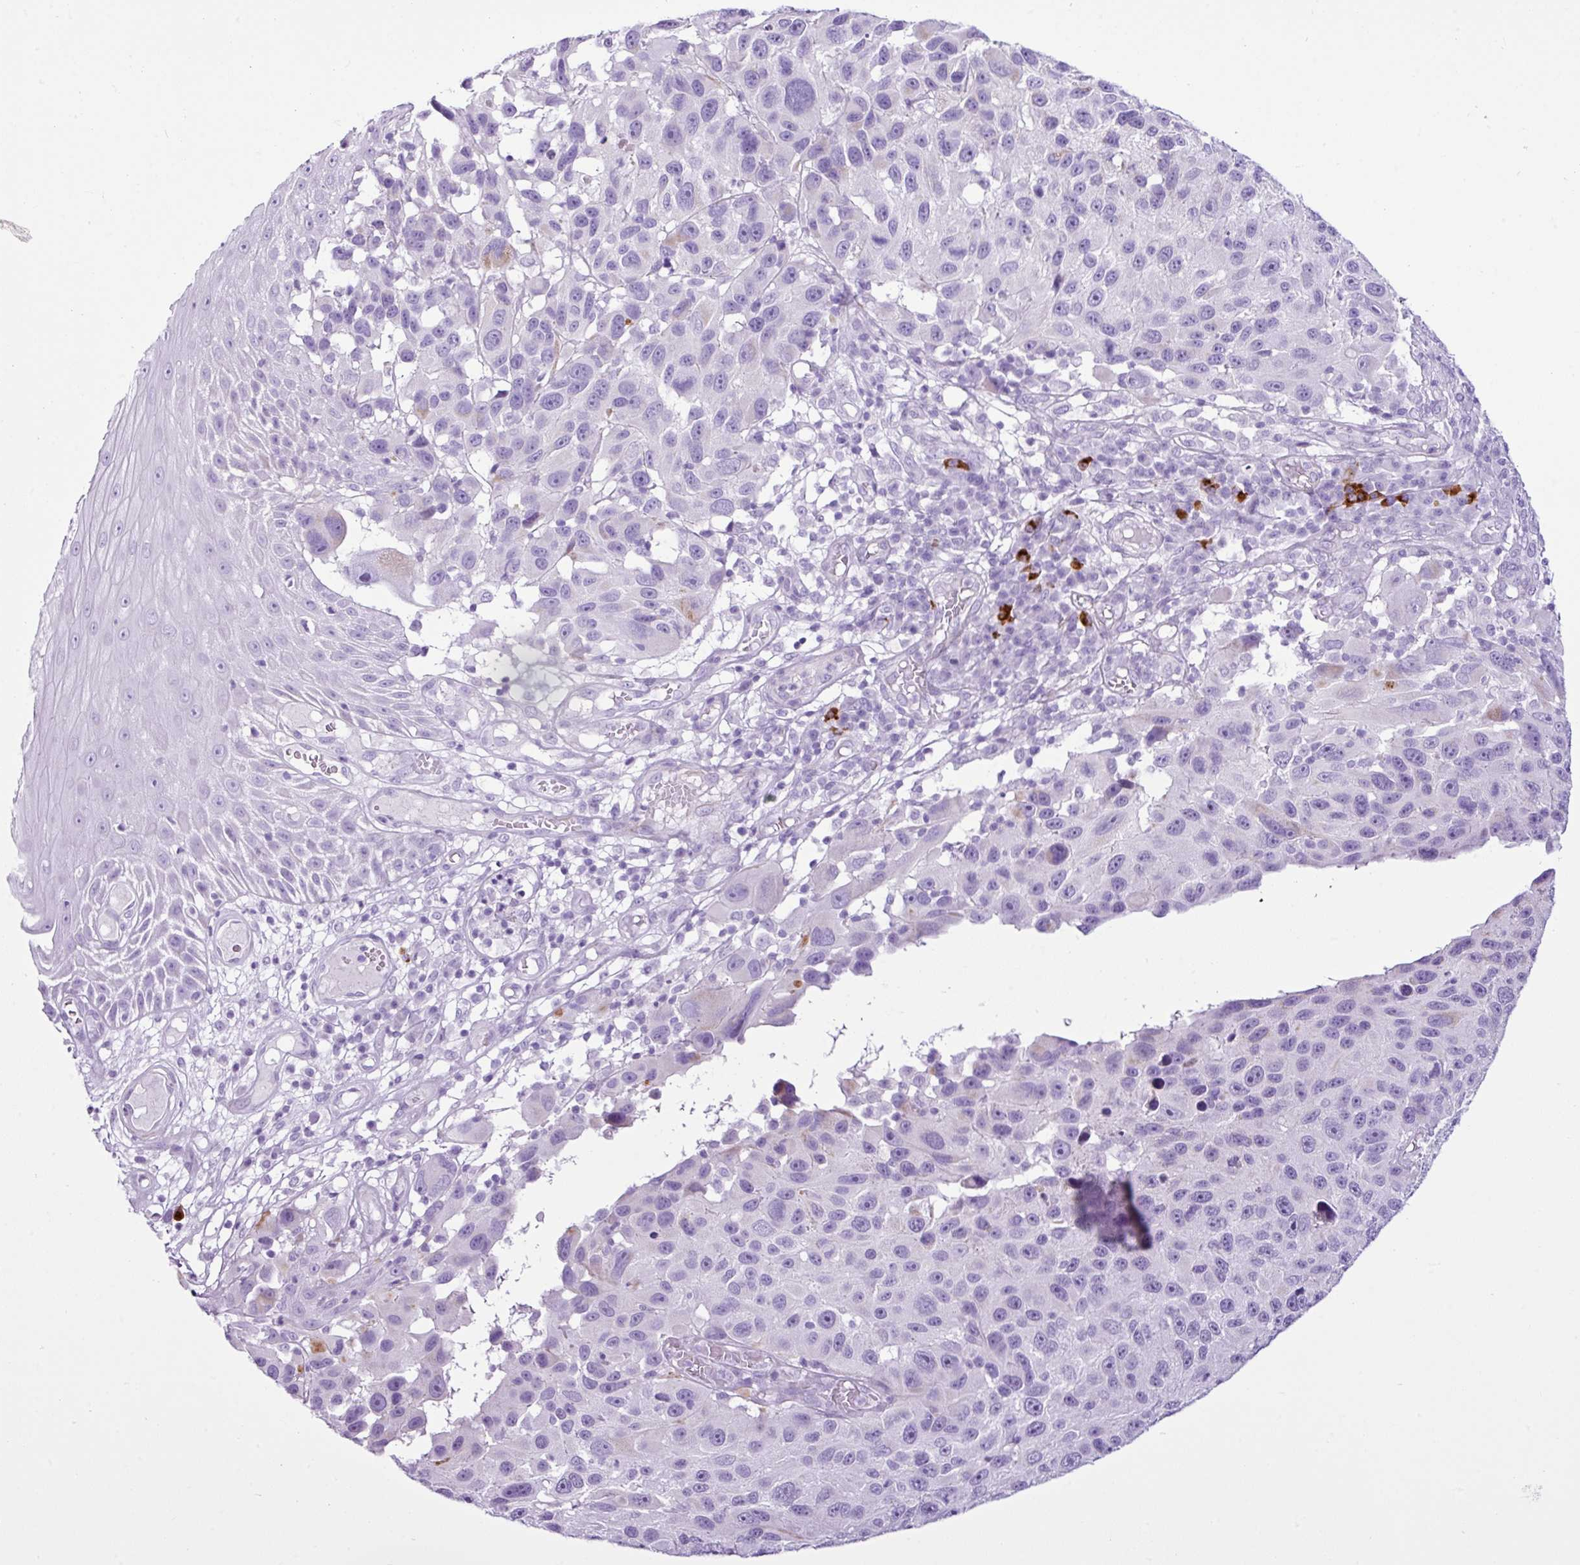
{"staining": {"intensity": "negative", "quantity": "none", "location": "none"}, "tissue": "melanoma", "cell_type": "Tumor cells", "image_type": "cancer", "snomed": [{"axis": "morphology", "description": "Malignant melanoma, NOS"}, {"axis": "topography", "description": "Skin"}], "caption": "A photomicrograph of human malignant melanoma is negative for staining in tumor cells.", "gene": "LILRB4", "patient": {"sex": "male", "age": 53}}